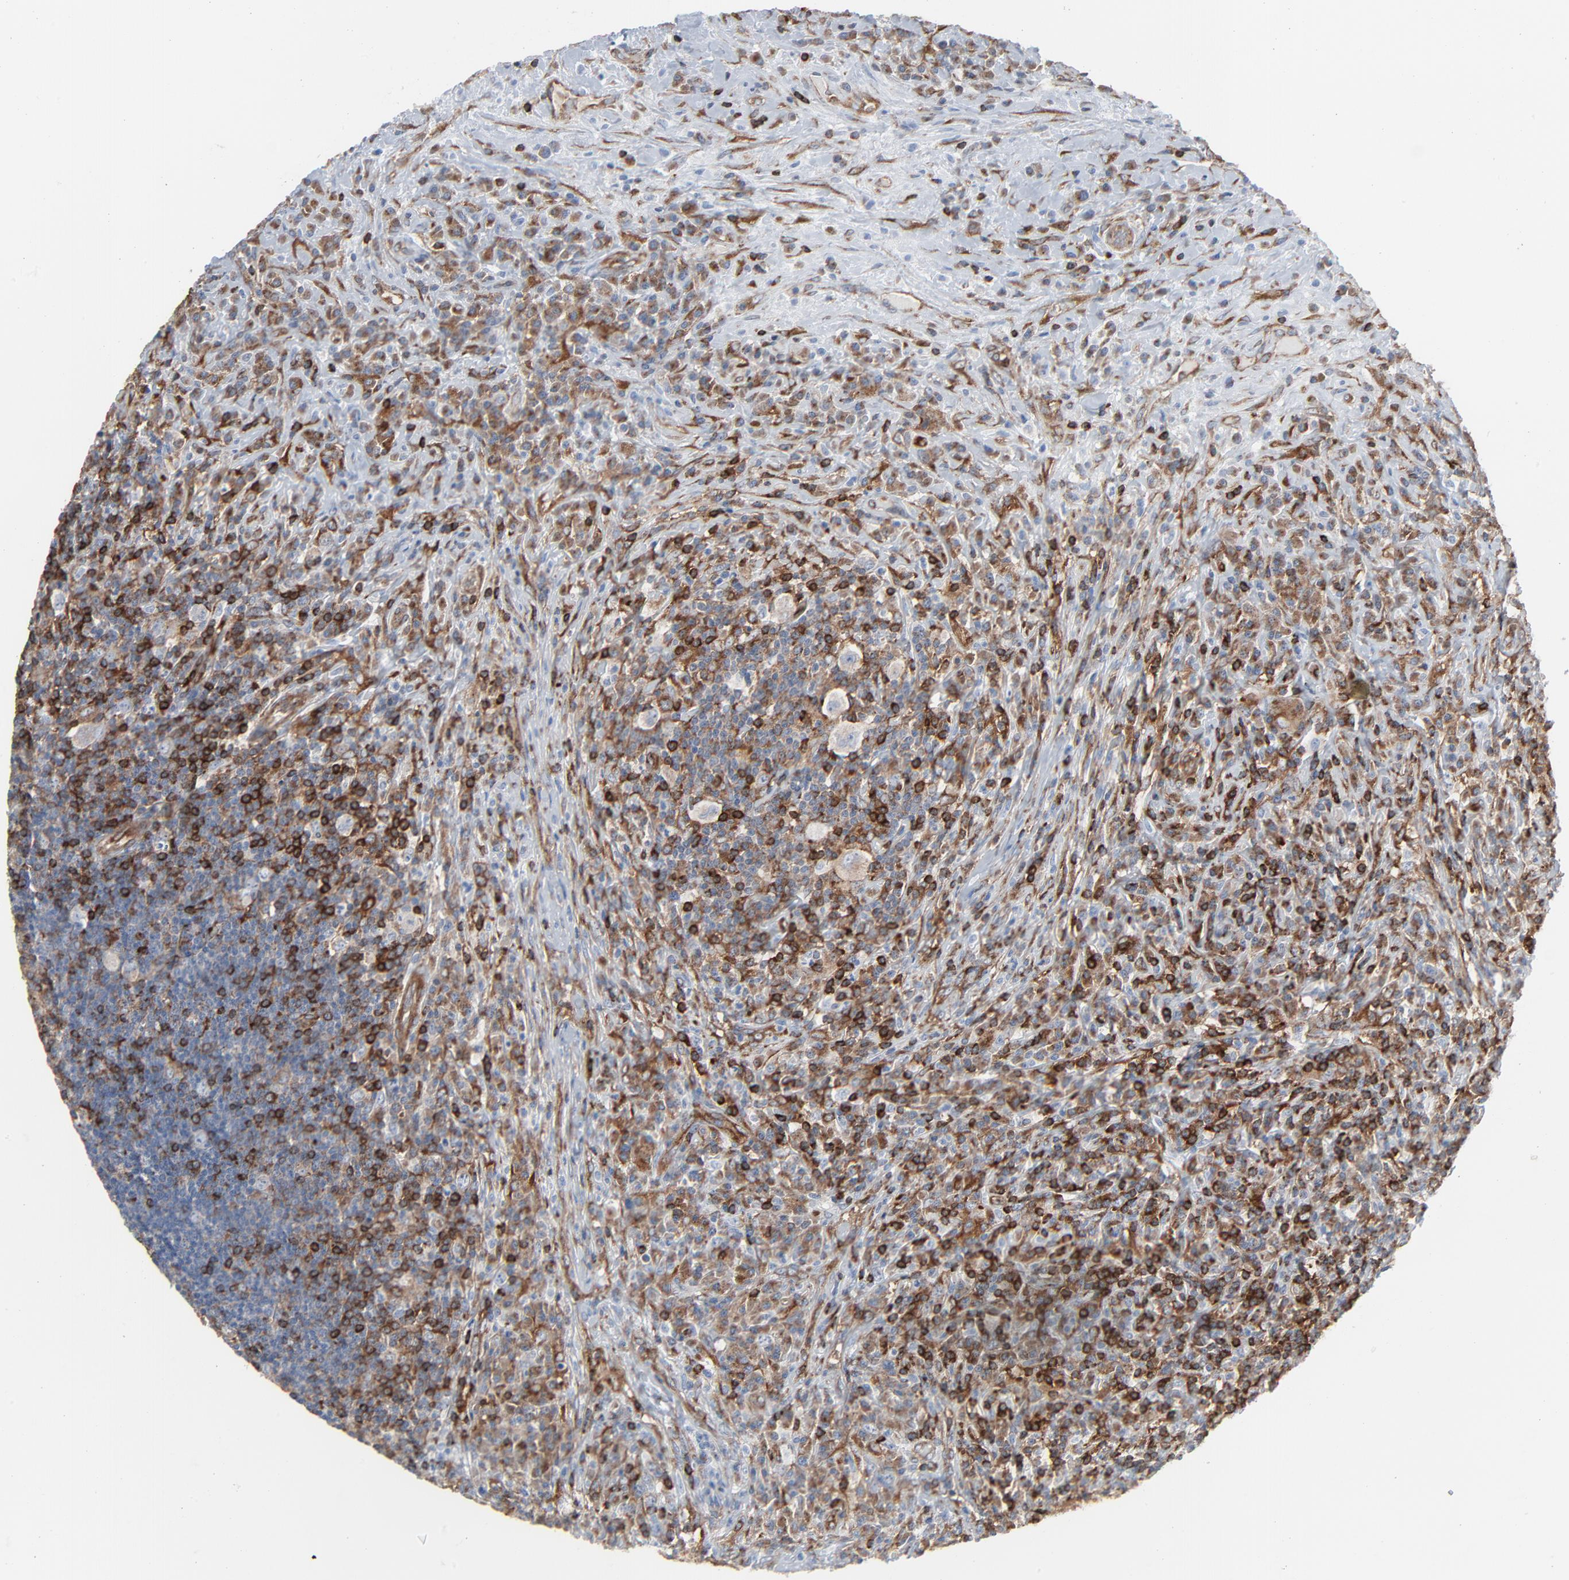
{"staining": {"intensity": "strong", "quantity": "25%-75%", "location": "nuclear"}, "tissue": "lymphoma", "cell_type": "Tumor cells", "image_type": "cancer", "snomed": [{"axis": "morphology", "description": "Hodgkin's disease, NOS"}, {"axis": "topography", "description": "Lymph node"}], "caption": "Protein expression analysis of Hodgkin's disease demonstrates strong nuclear expression in about 25%-75% of tumor cells.", "gene": "OPTN", "patient": {"sex": "female", "age": 25}}